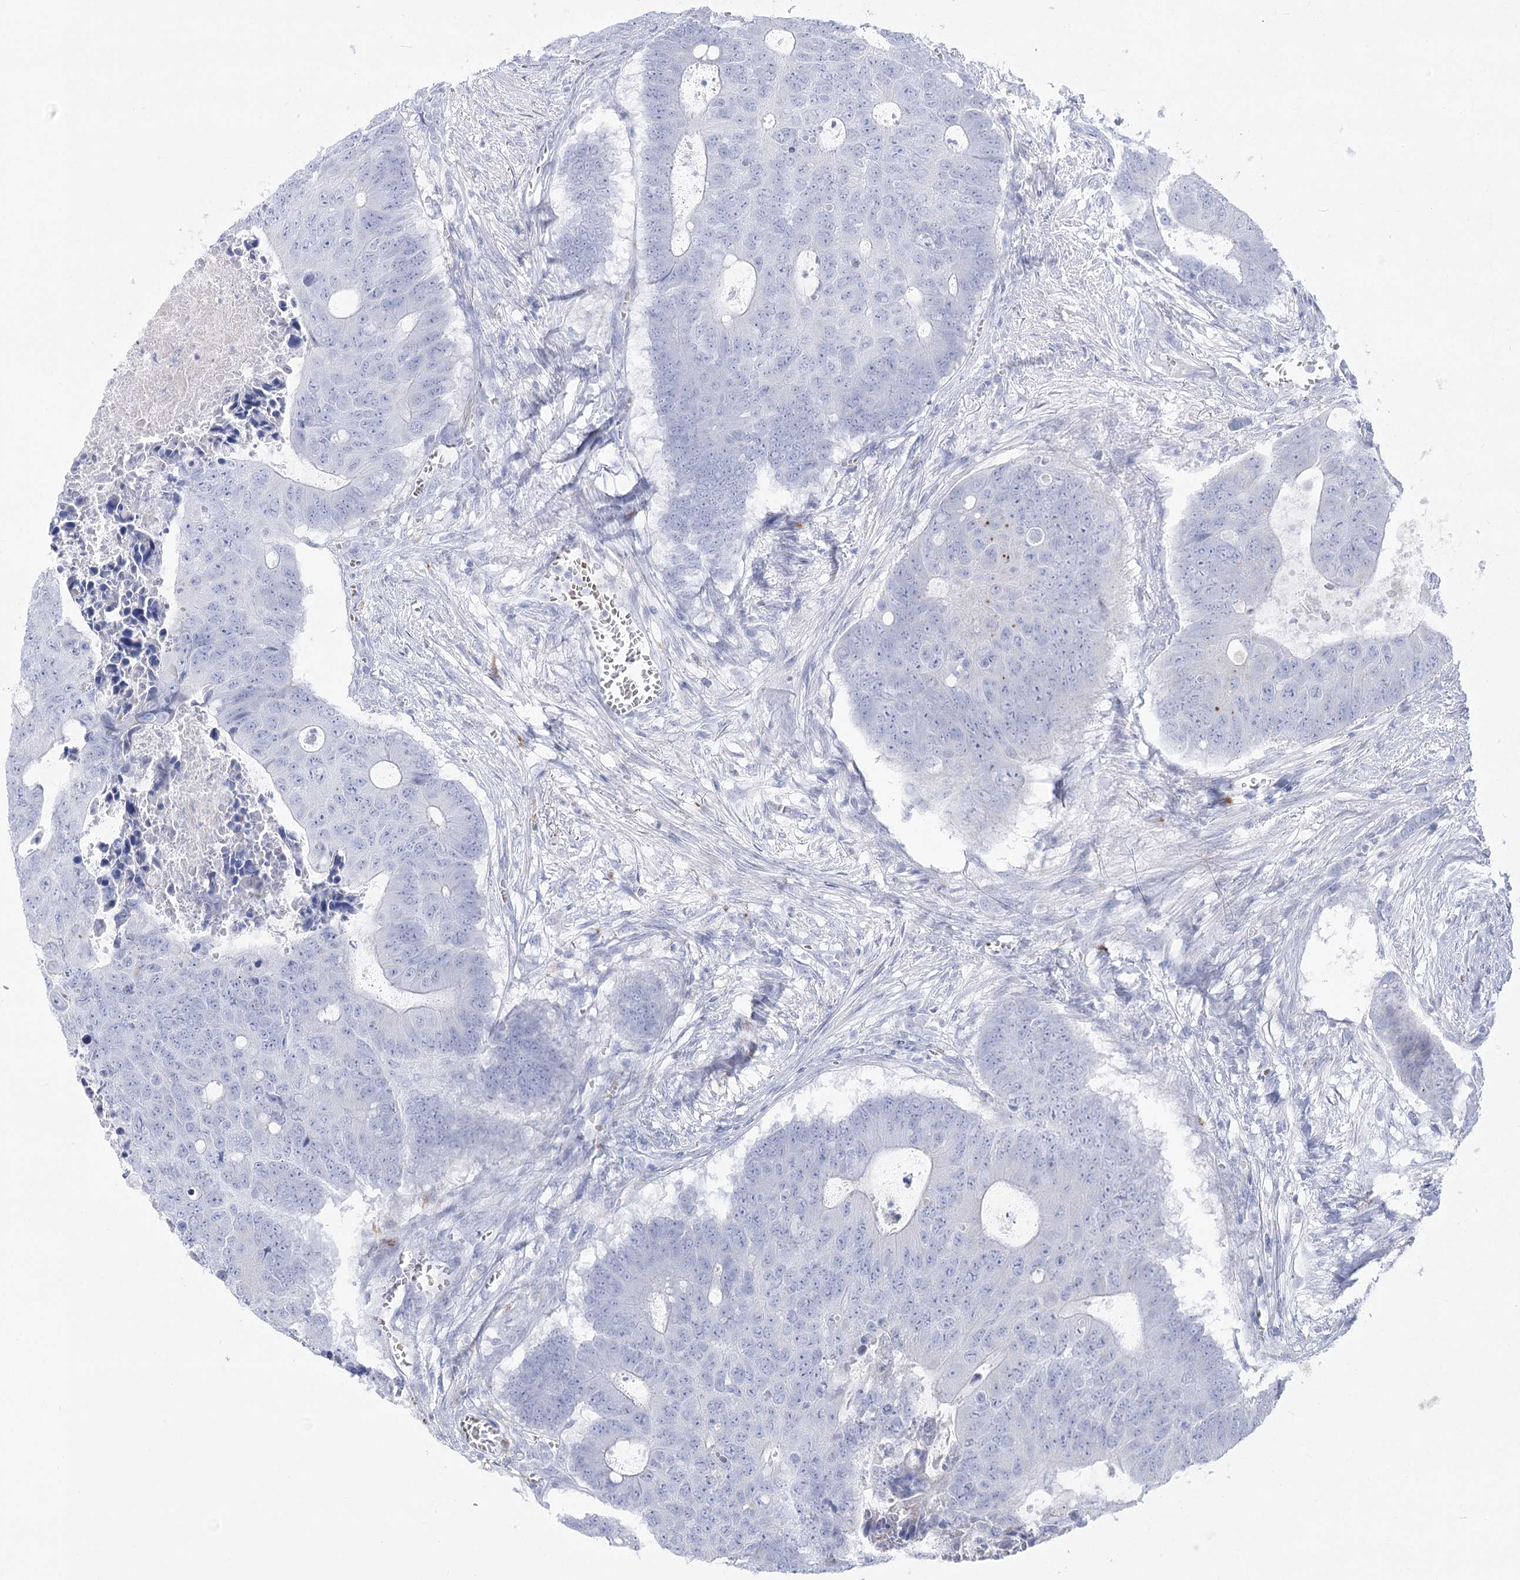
{"staining": {"intensity": "negative", "quantity": "none", "location": "none"}, "tissue": "colorectal cancer", "cell_type": "Tumor cells", "image_type": "cancer", "snomed": [{"axis": "morphology", "description": "Adenocarcinoma, NOS"}, {"axis": "topography", "description": "Colon"}], "caption": "A photomicrograph of human colorectal cancer (adenocarcinoma) is negative for staining in tumor cells.", "gene": "SIAE", "patient": {"sex": "male", "age": 87}}